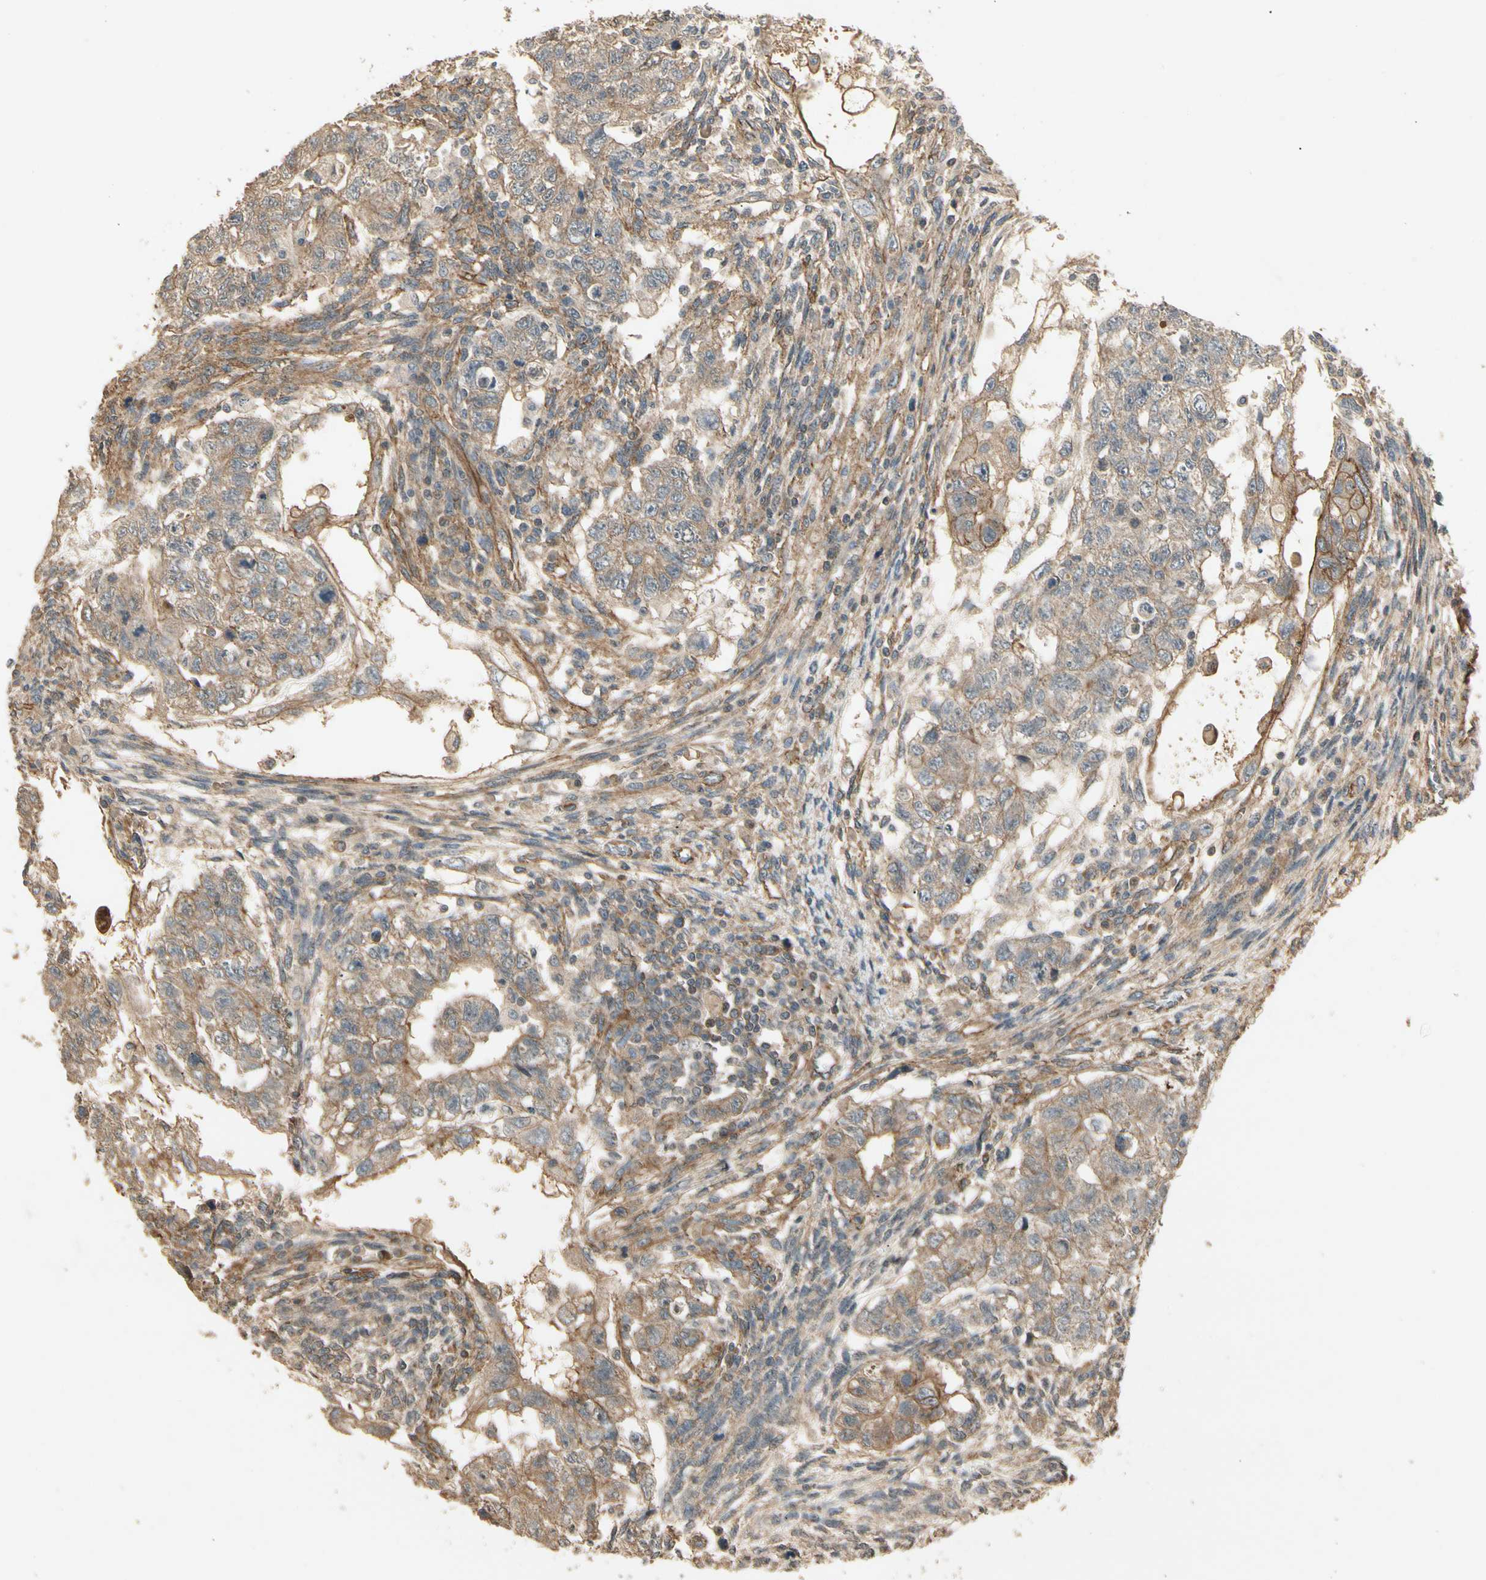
{"staining": {"intensity": "moderate", "quantity": "25%-75%", "location": "cytoplasmic/membranous"}, "tissue": "testis cancer", "cell_type": "Tumor cells", "image_type": "cancer", "snomed": [{"axis": "morphology", "description": "Normal tissue, NOS"}, {"axis": "morphology", "description": "Carcinoma, Embryonal, NOS"}, {"axis": "topography", "description": "Testis"}], "caption": "The immunohistochemical stain highlights moderate cytoplasmic/membranous staining in tumor cells of testis cancer tissue. (IHC, brightfield microscopy, high magnification).", "gene": "RNF180", "patient": {"sex": "male", "age": 36}}